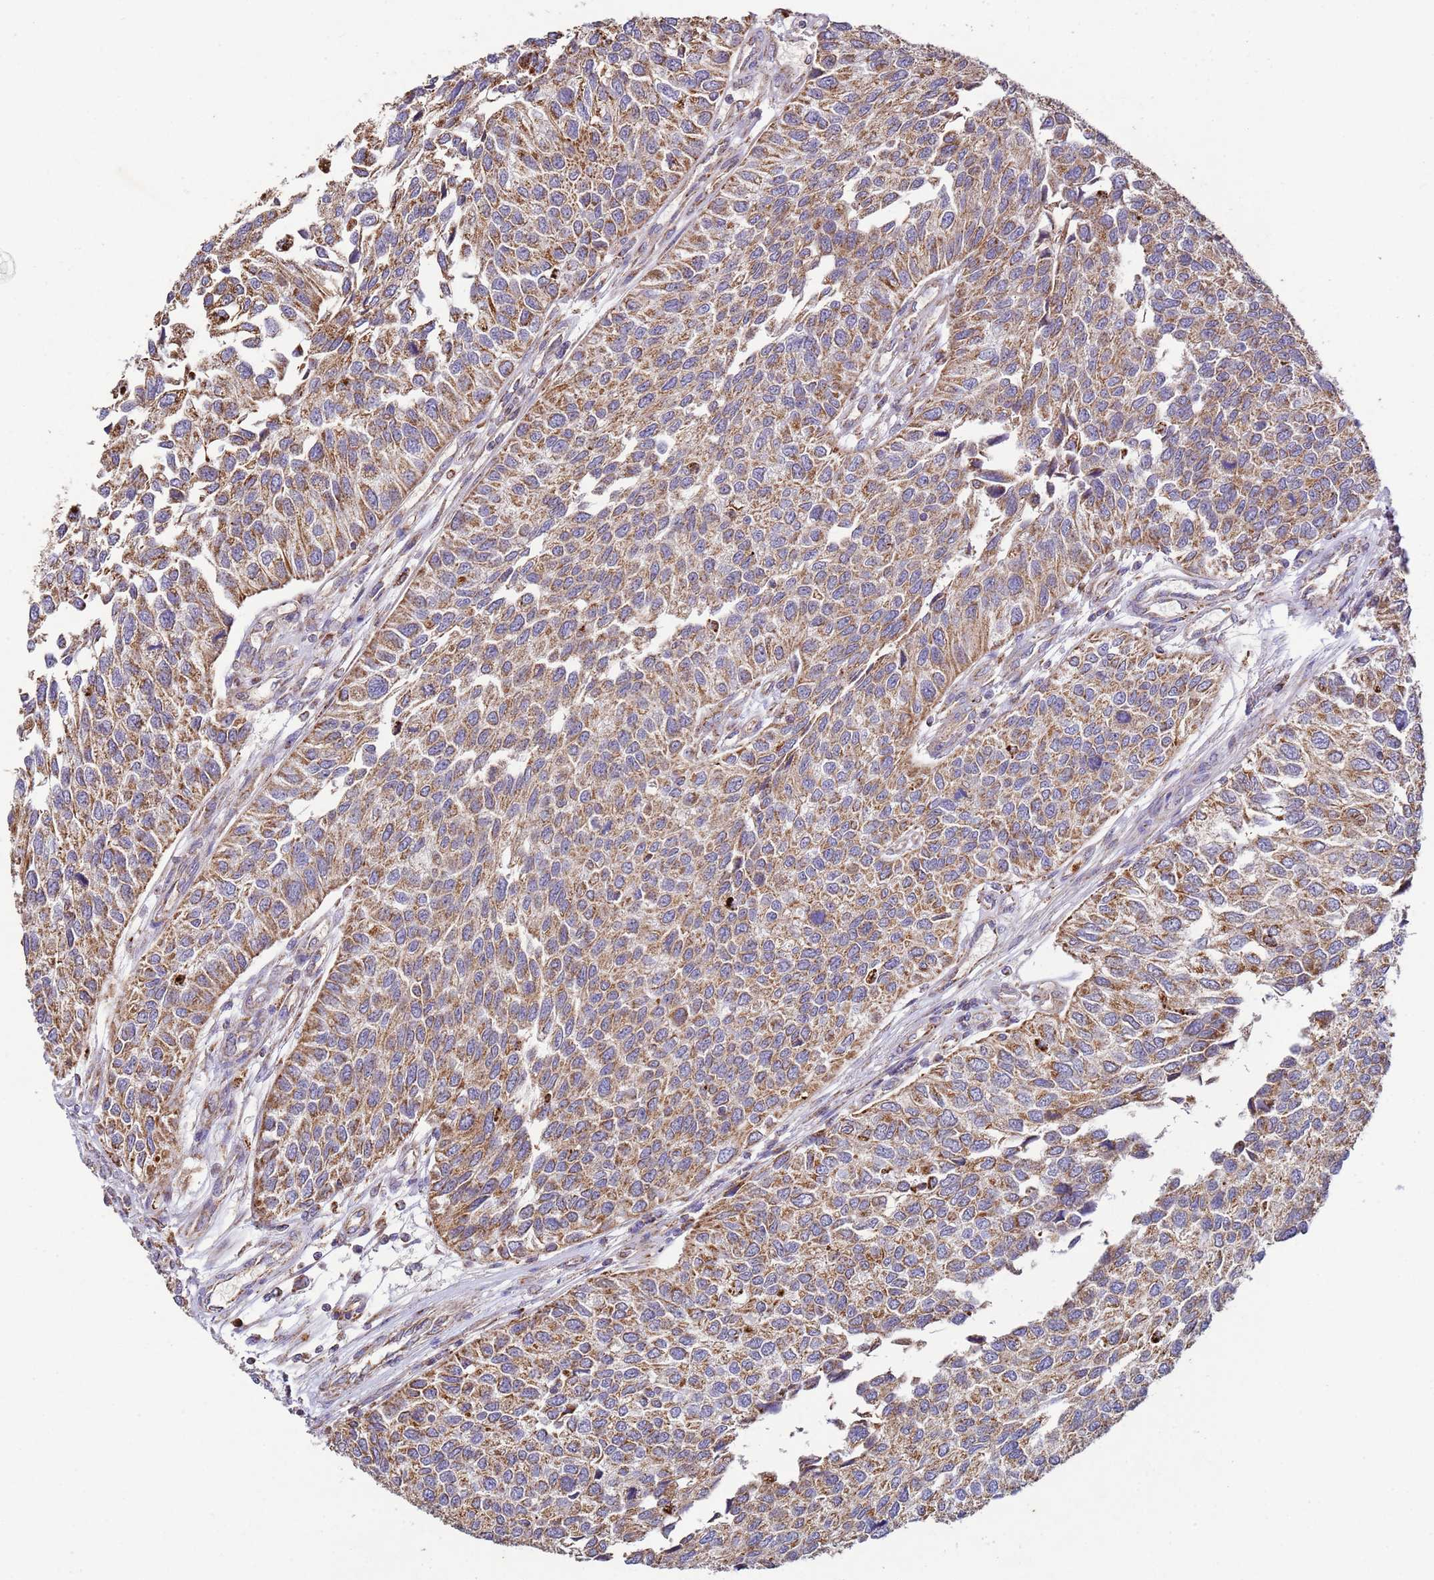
{"staining": {"intensity": "moderate", "quantity": ">75%", "location": "cytoplasmic/membranous"}, "tissue": "urothelial cancer", "cell_type": "Tumor cells", "image_type": "cancer", "snomed": [{"axis": "morphology", "description": "Urothelial carcinoma, NOS"}, {"axis": "topography", "description": "Urinary bladder"}], "caption": "This histopathology image exhibits immunohistochemistry staining of human transitional cell carcinoma, with medium moderate cytoplasmic/membranous positivity in approximately >75% of tumor cells.", "gene": "FBXO33", "patient": {"sex": "male", "age": 55}}